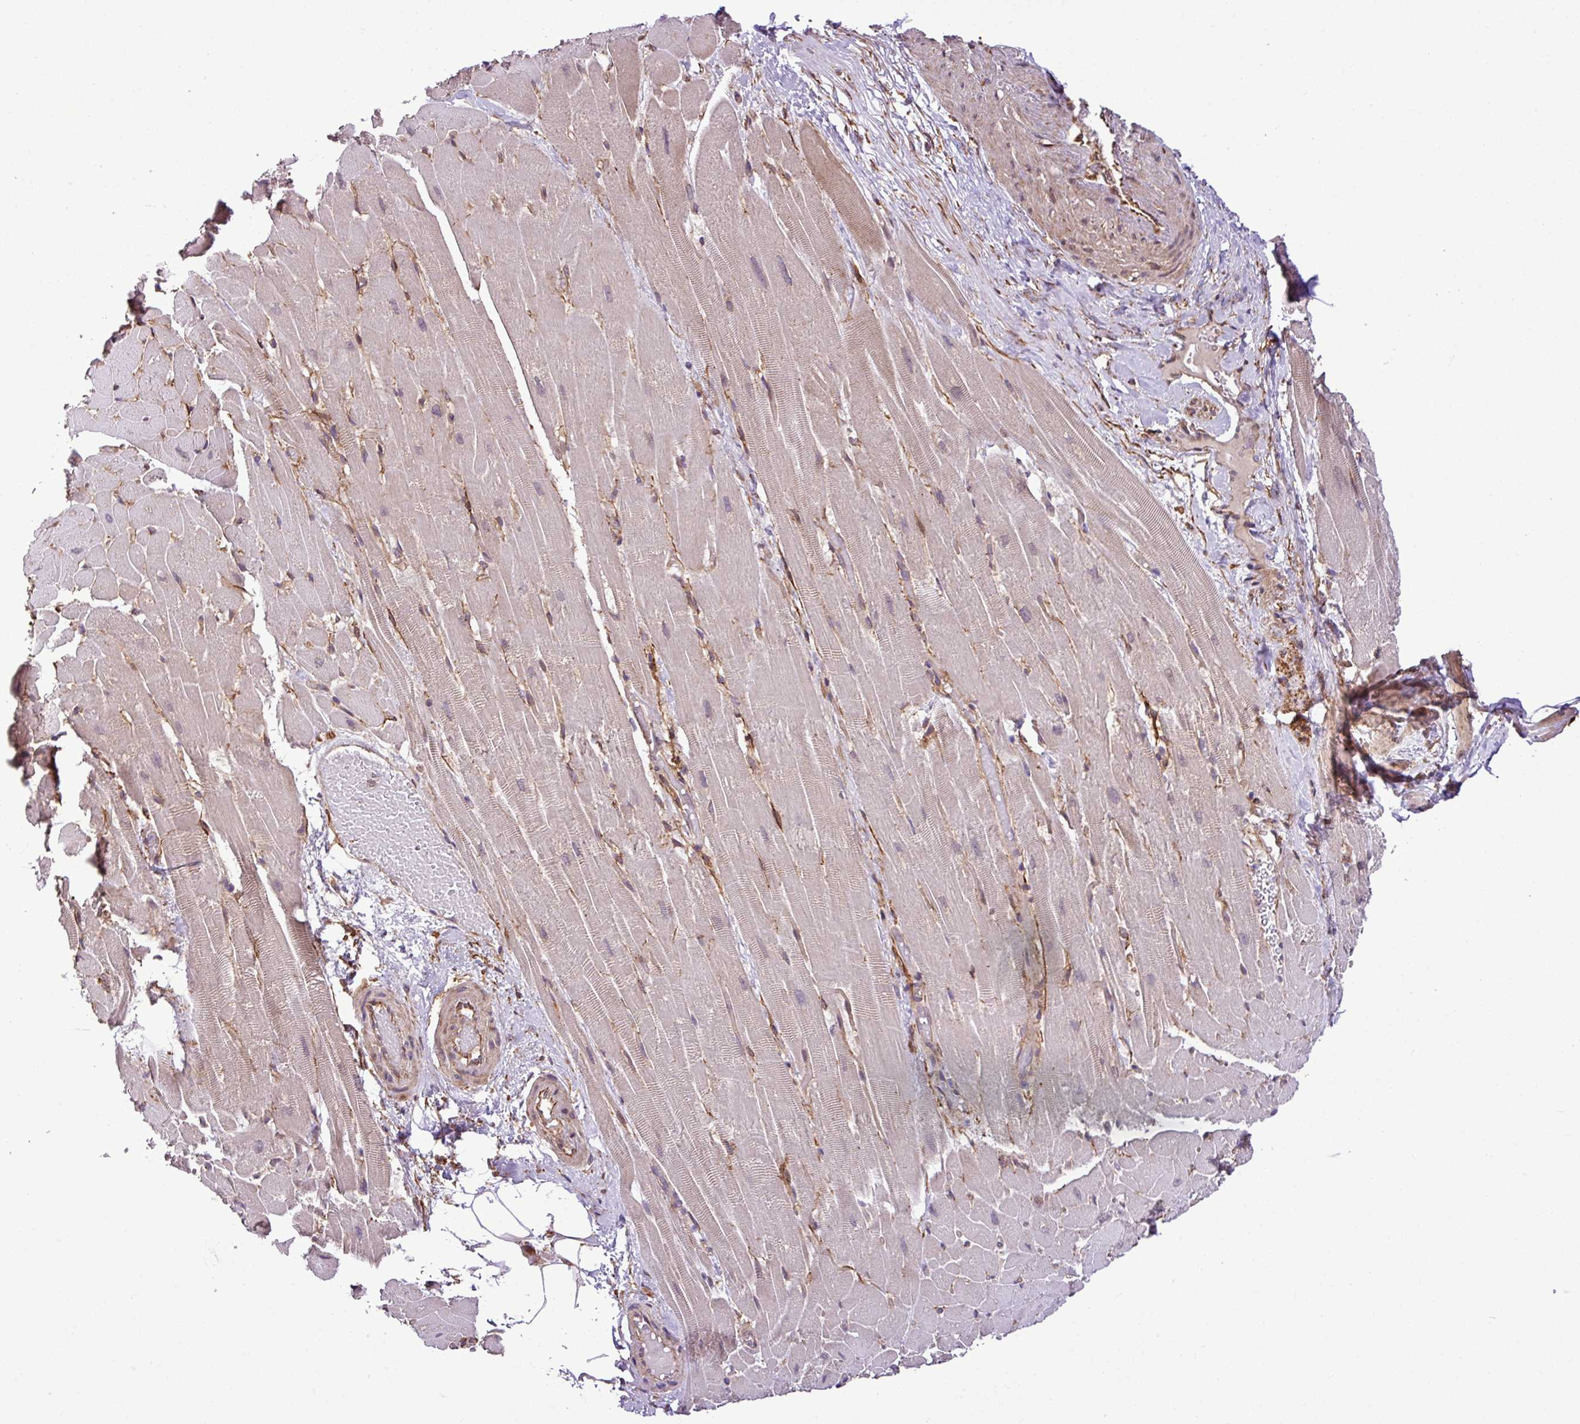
{"staining": {"intensity": "weak", "quantity": "<25%", "location": "cytoplasmic/membranous"}, "tissue": "heart muscle", "cell_type": "Cardiomyocytes", "image_type": "normal", "snomed": [{"axis": "morphology", "description": "Normal tissue, NOS"}, {"axis": "topography", "description": "Heart"}], "caption": "DAB (3,3'-diaminobenzidine) immunohistochemical staining of unremarkable heart muscle reveals no significant positivity in cardiomyocytes.", "gene": "DLGAP4", "patient": {"sex": "male", "age": 37}}